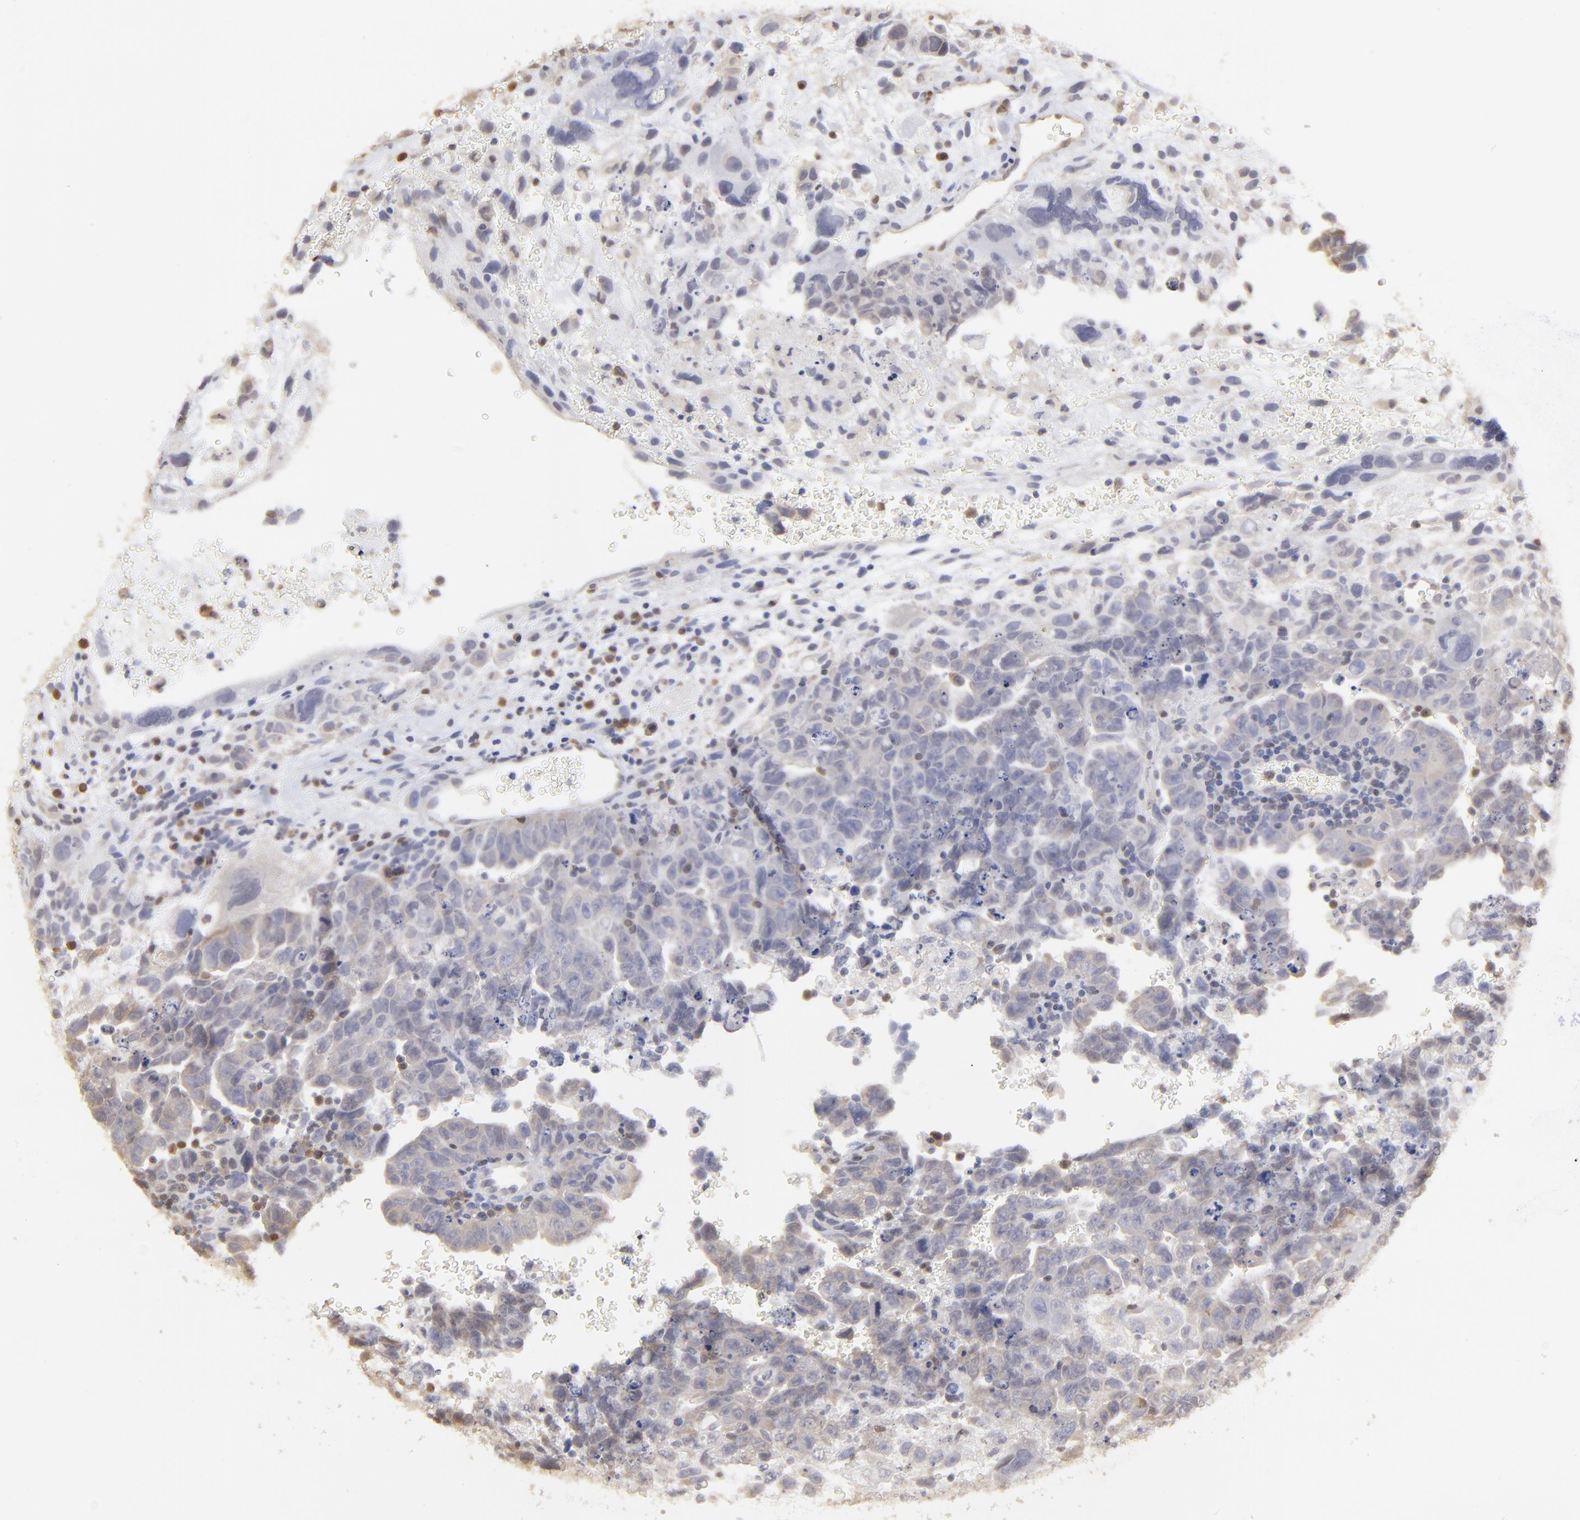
{"staining": {"intensity": "weak", "quantity": "25%-75%", "location": "cytoplasmic/membranous"}, "tissue": "testis cancer", "cell_type": "Tumor cells", "image_type": "cancer", "snomed": [{"axis": "morphology", "description": "Carcinoma, Embryonal, NOS"}, {"axis": "topography", "description": "Testis"}], "caption": "High-magnification brightfield microscopy of testis embryonal carcinoma stained with DAB (brown) and counterstained with hematoxylin (blue). tumor cells exhibit weak cytoplasmic/membranous positivity is appreciated in about25%-75% of cells.", "gene": "CASP3", "patient": {"sex": "male", "age": 28}}